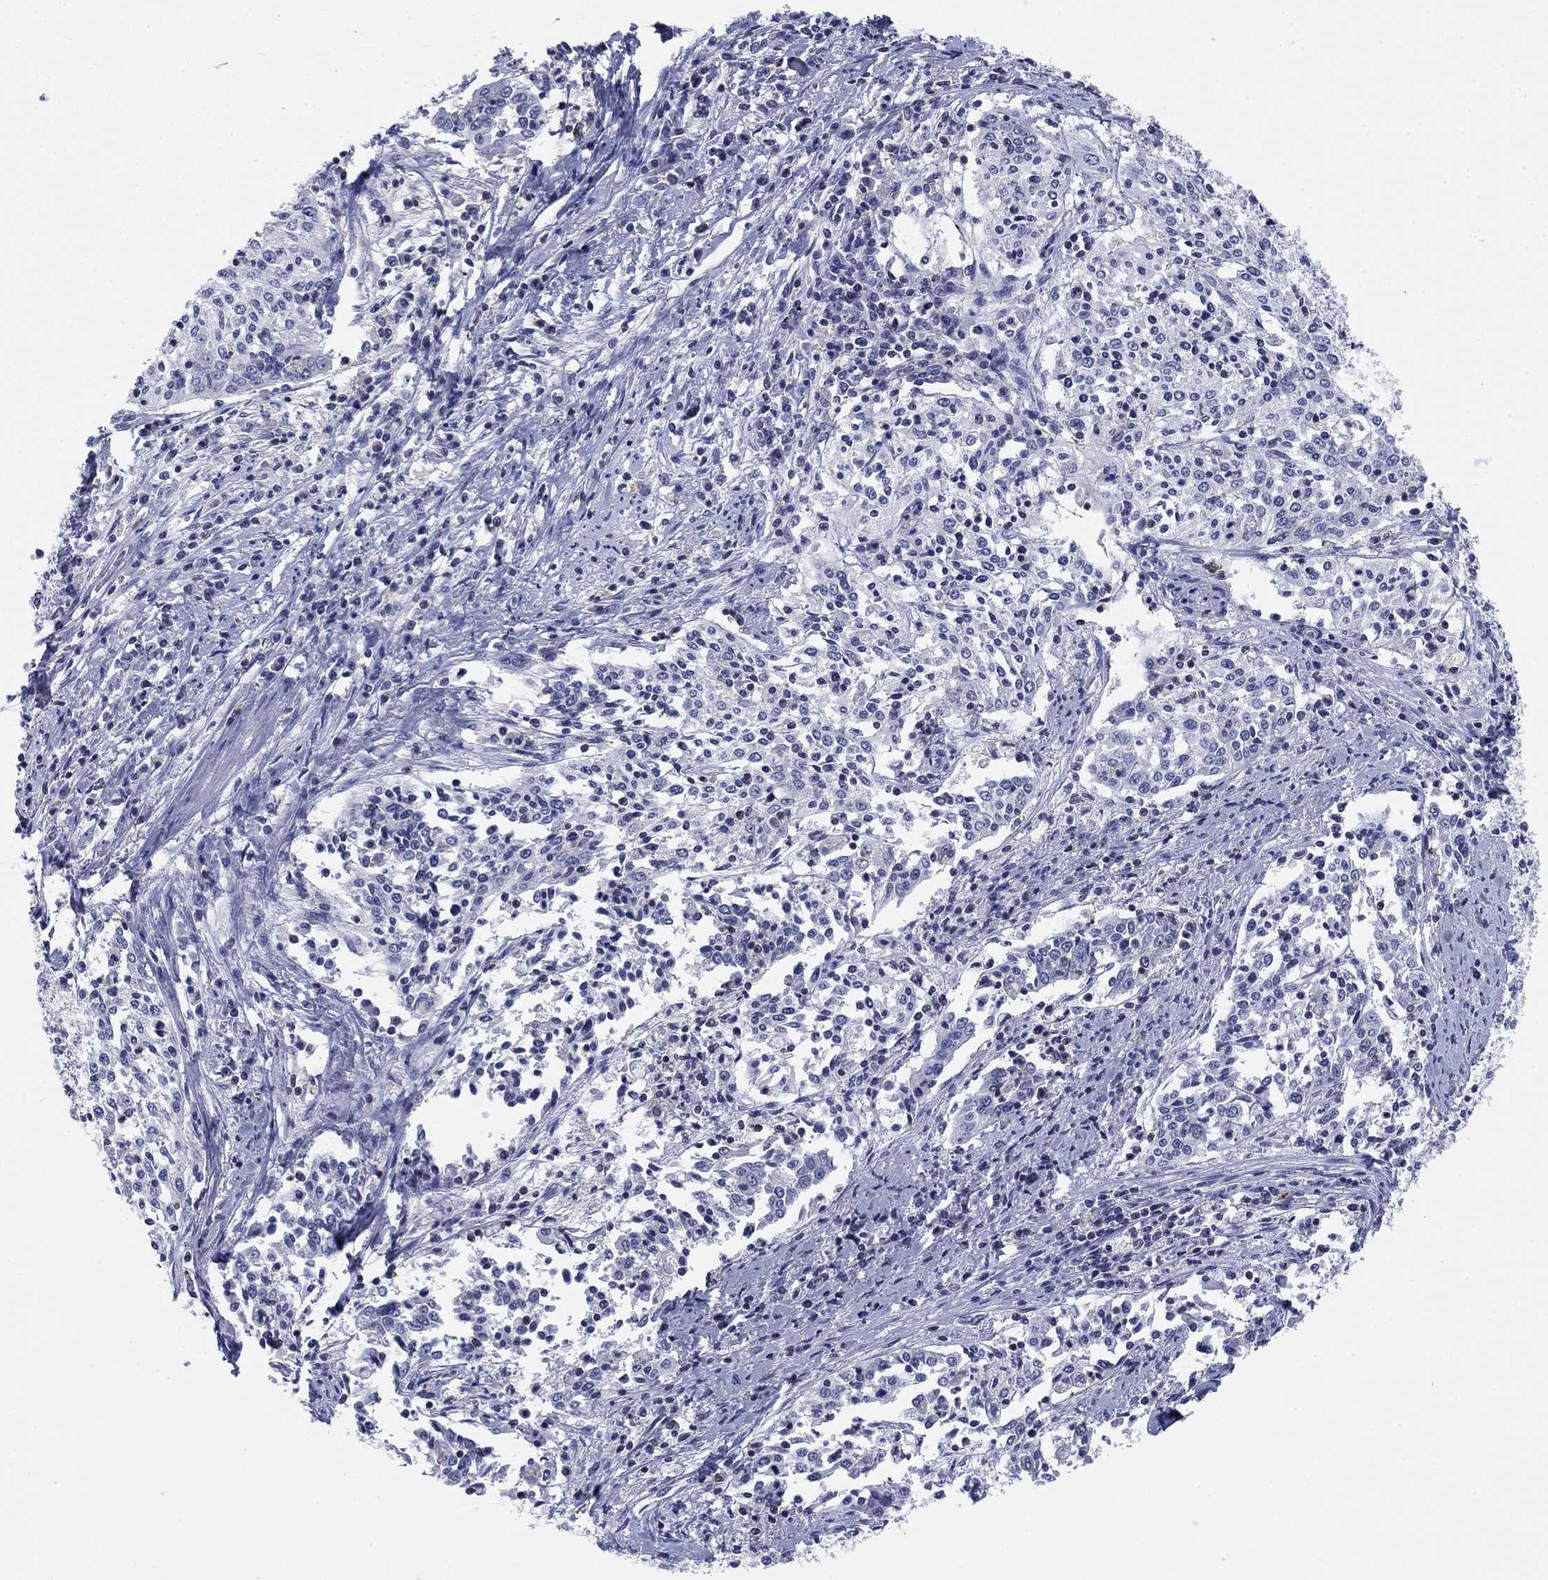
{"staining": {"intensity": "negative", "quantity": "none", "location": "none"}, "tissue": "cervical cancer", "cell_type": "Tumor cells", "image_type": "cancer", "snomed": [{"axis": "morphology", "description": "Squamous cell carcinoma, NOS"}, {"axis": "topography", "description": "Cervix"}], "caption": "Tumor cells are negative for protein expression in human cervical cancer (squamous cell carcinoma).", "gene": "PSD4", "patient": {"sex": "female", "age": 41}}